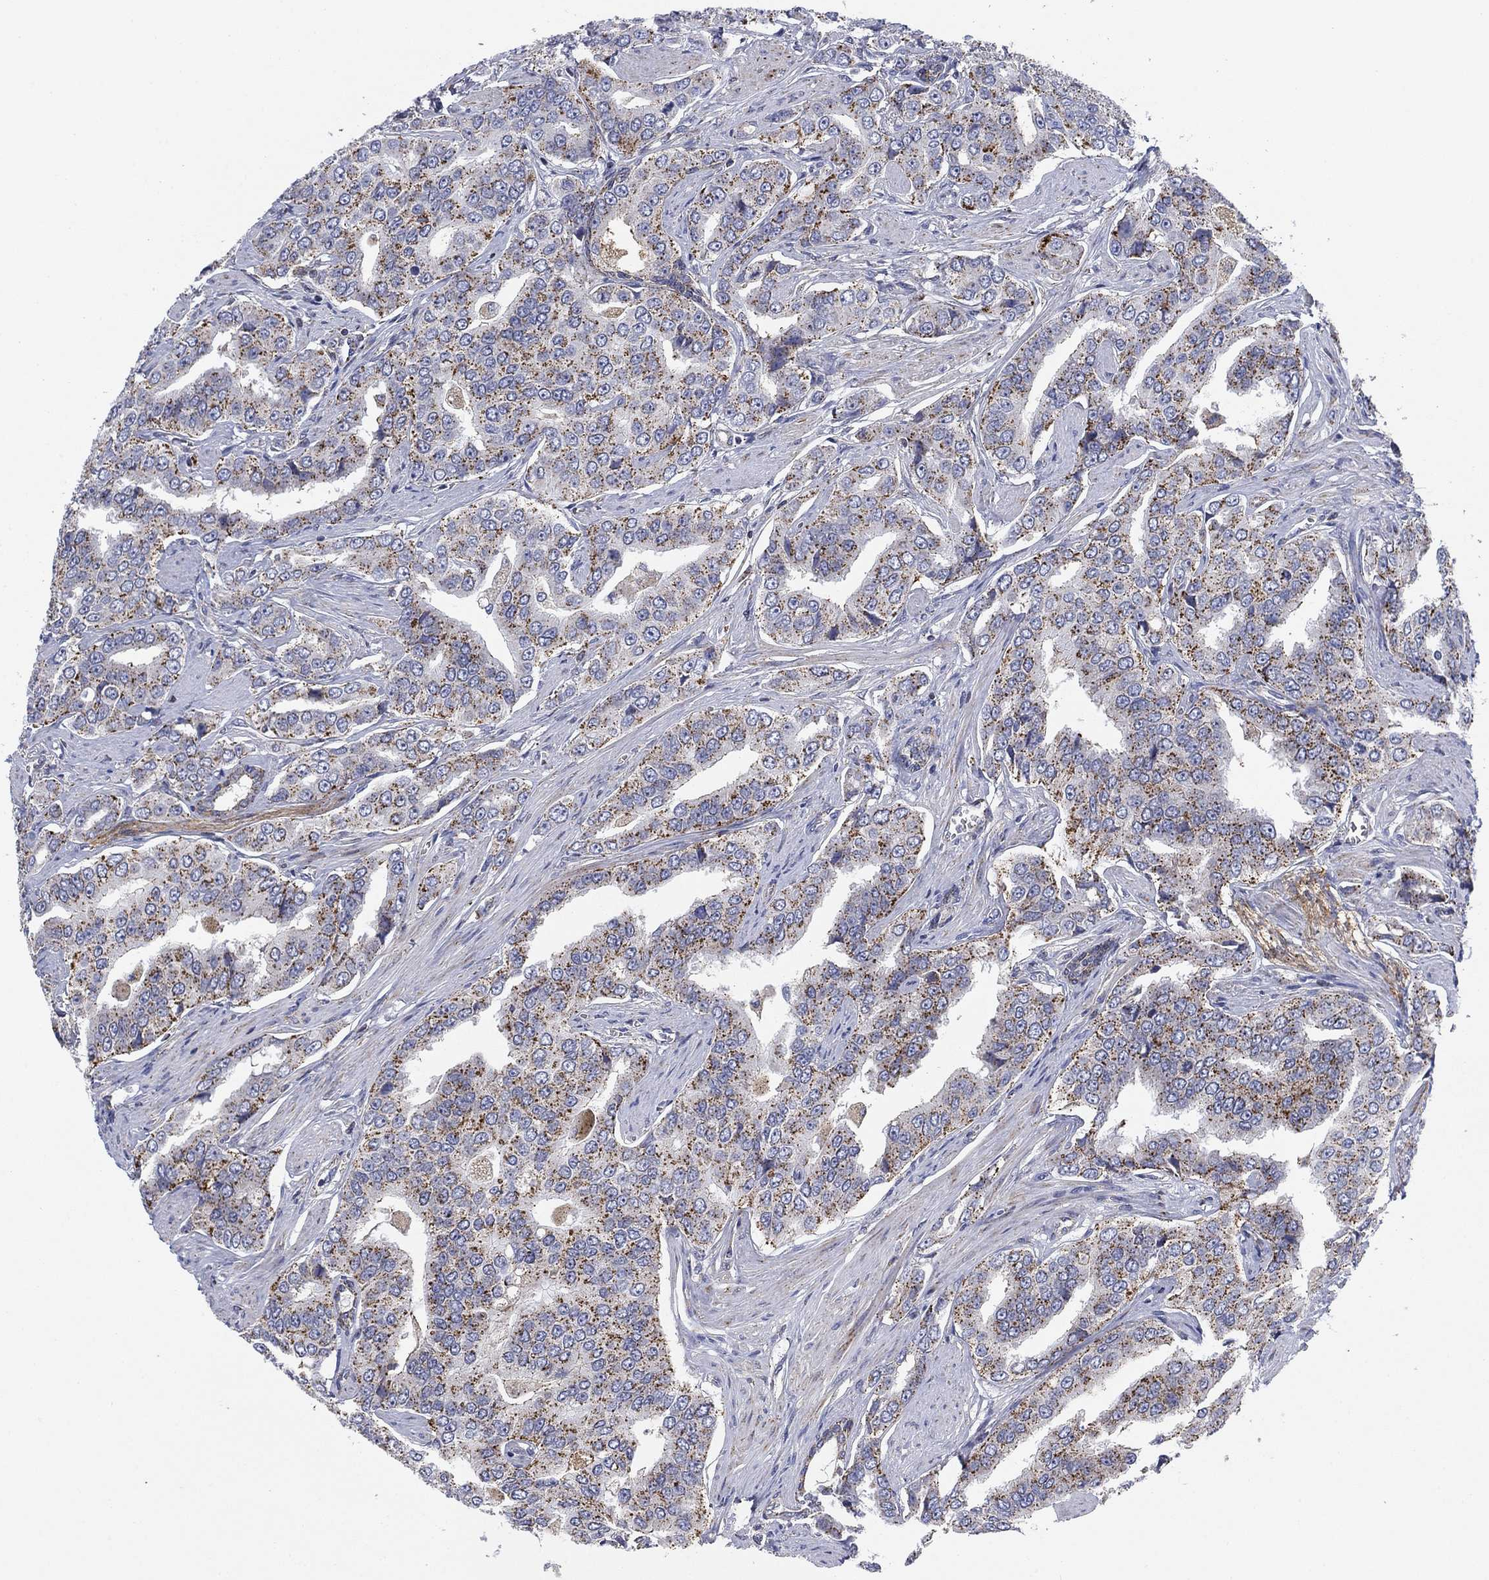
{"staining": {"intensity": "moderate", "quantity": "25%-75%", "location": "cytoplasmic/membranous"}, "tissue": "prostate cancer", "cell_type": "Tumor cells", "image_type": "cancer", "snomed": [{"axis": "morphology", "description": "Adenocarcinoma, NOS"}, {"axis": "topography", "description": "Prostate and seminal vesicle, NOS"}, {"axis": "topography", "description": "Prostate"}], "caption": "IHC staining of adenocarcinoma (prostate), which reveals medium levels of moderate cytoplasmic/membranous positivity in approximately 25%-75% of tumor cells indicating moderate cytoplasmic/membranous protein staining. The staining was performed using DAB (3,3'-diaminobenzidine) (brown) for protein detection and nuclei were counterstained in hematoxylin (blue).", "gene": "NACAD", "patient": {"sex": "male", "age": 69}}